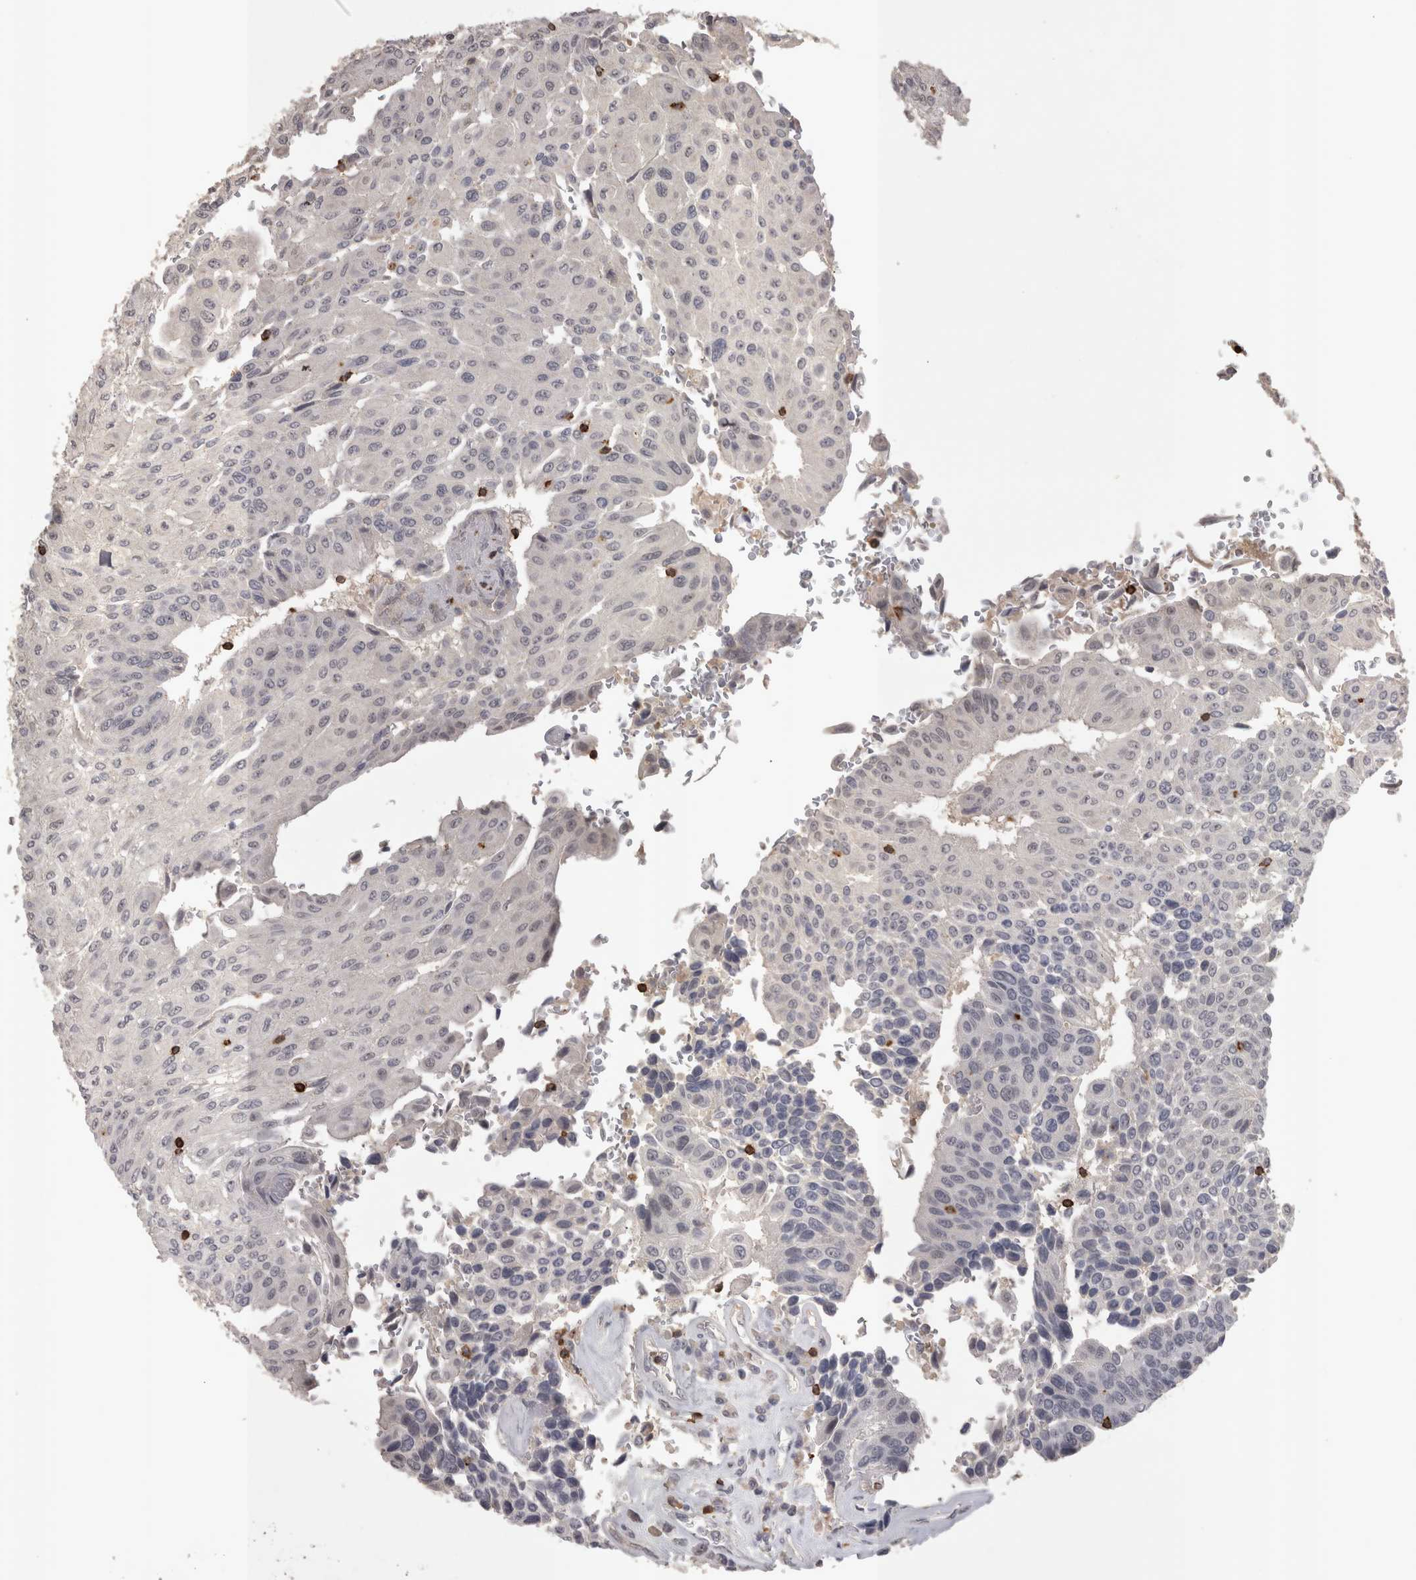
{"staining": {"intensity": "negative", "quantity": "none", "location": "none"}, "tissue": "urothelial cancer", "cell_type": "Tumor cells", "image_type": "cancer", "snomed": [{"axis": "morphology", "description": "Urothelial carcinoma, High grade"}, {"axis": "topography", "description": "Urinary bladder"}], "caption": "An immunohistochemistry (IHC) photomicrograph of urothelial carcinoma (high-grade) is shown. There is no staining in tumor cells of urothelial carcinoma (high-grade).", "gene": "SKAP1", "patient": {"sex": "male", "age": 66}}